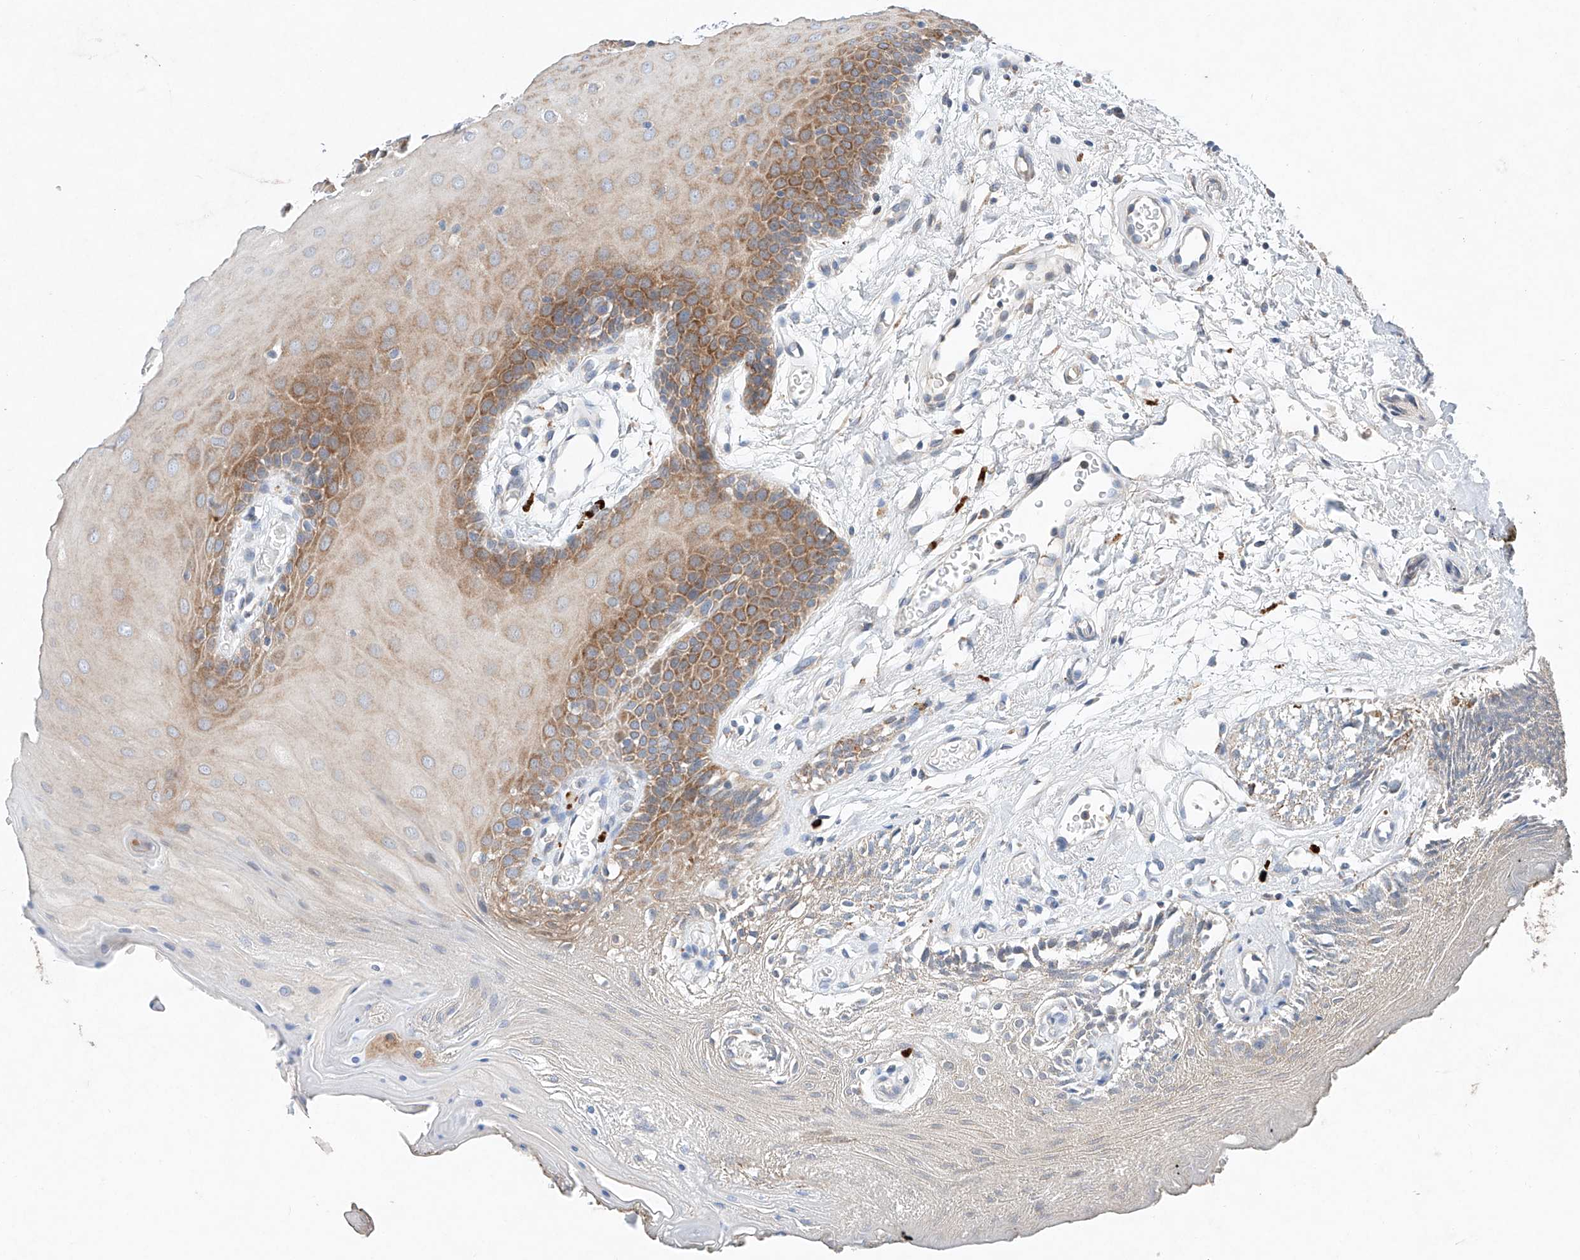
{"staining": {"intensity": "moderate", "quantity": "25%-75%", "location": "cytoplasmic/membranous"}, "tissue": "oral mucosa", "cell_type": "Squamous epithelial cells", "image_type": "normal", "snomed": [{"axis": "morphology", "description": "Normal tissue, NOS"}, {"axis": "morphology", "description": "Squamous cell carcinoma, NOS"}, {"axis": "topography", "description": "Skeletal muscle"}, {"axis": "topography", "description": "Oral tissue"}, {"axis": "topography", "description": "Salivary gland"}, {"axis": "topography", "description": "Head-Neck"}], "caption": "Brown immunohistochemical staining in normal human oral mucosa displays moderate cytoplasmic/membranous staining in about 25%-75% of squamous epithelial cells. (DAB = brown stain, brightfield microscopy at high magnification).", "gene": "FASTK", "patient": {"sex": "male", "age": 54}}